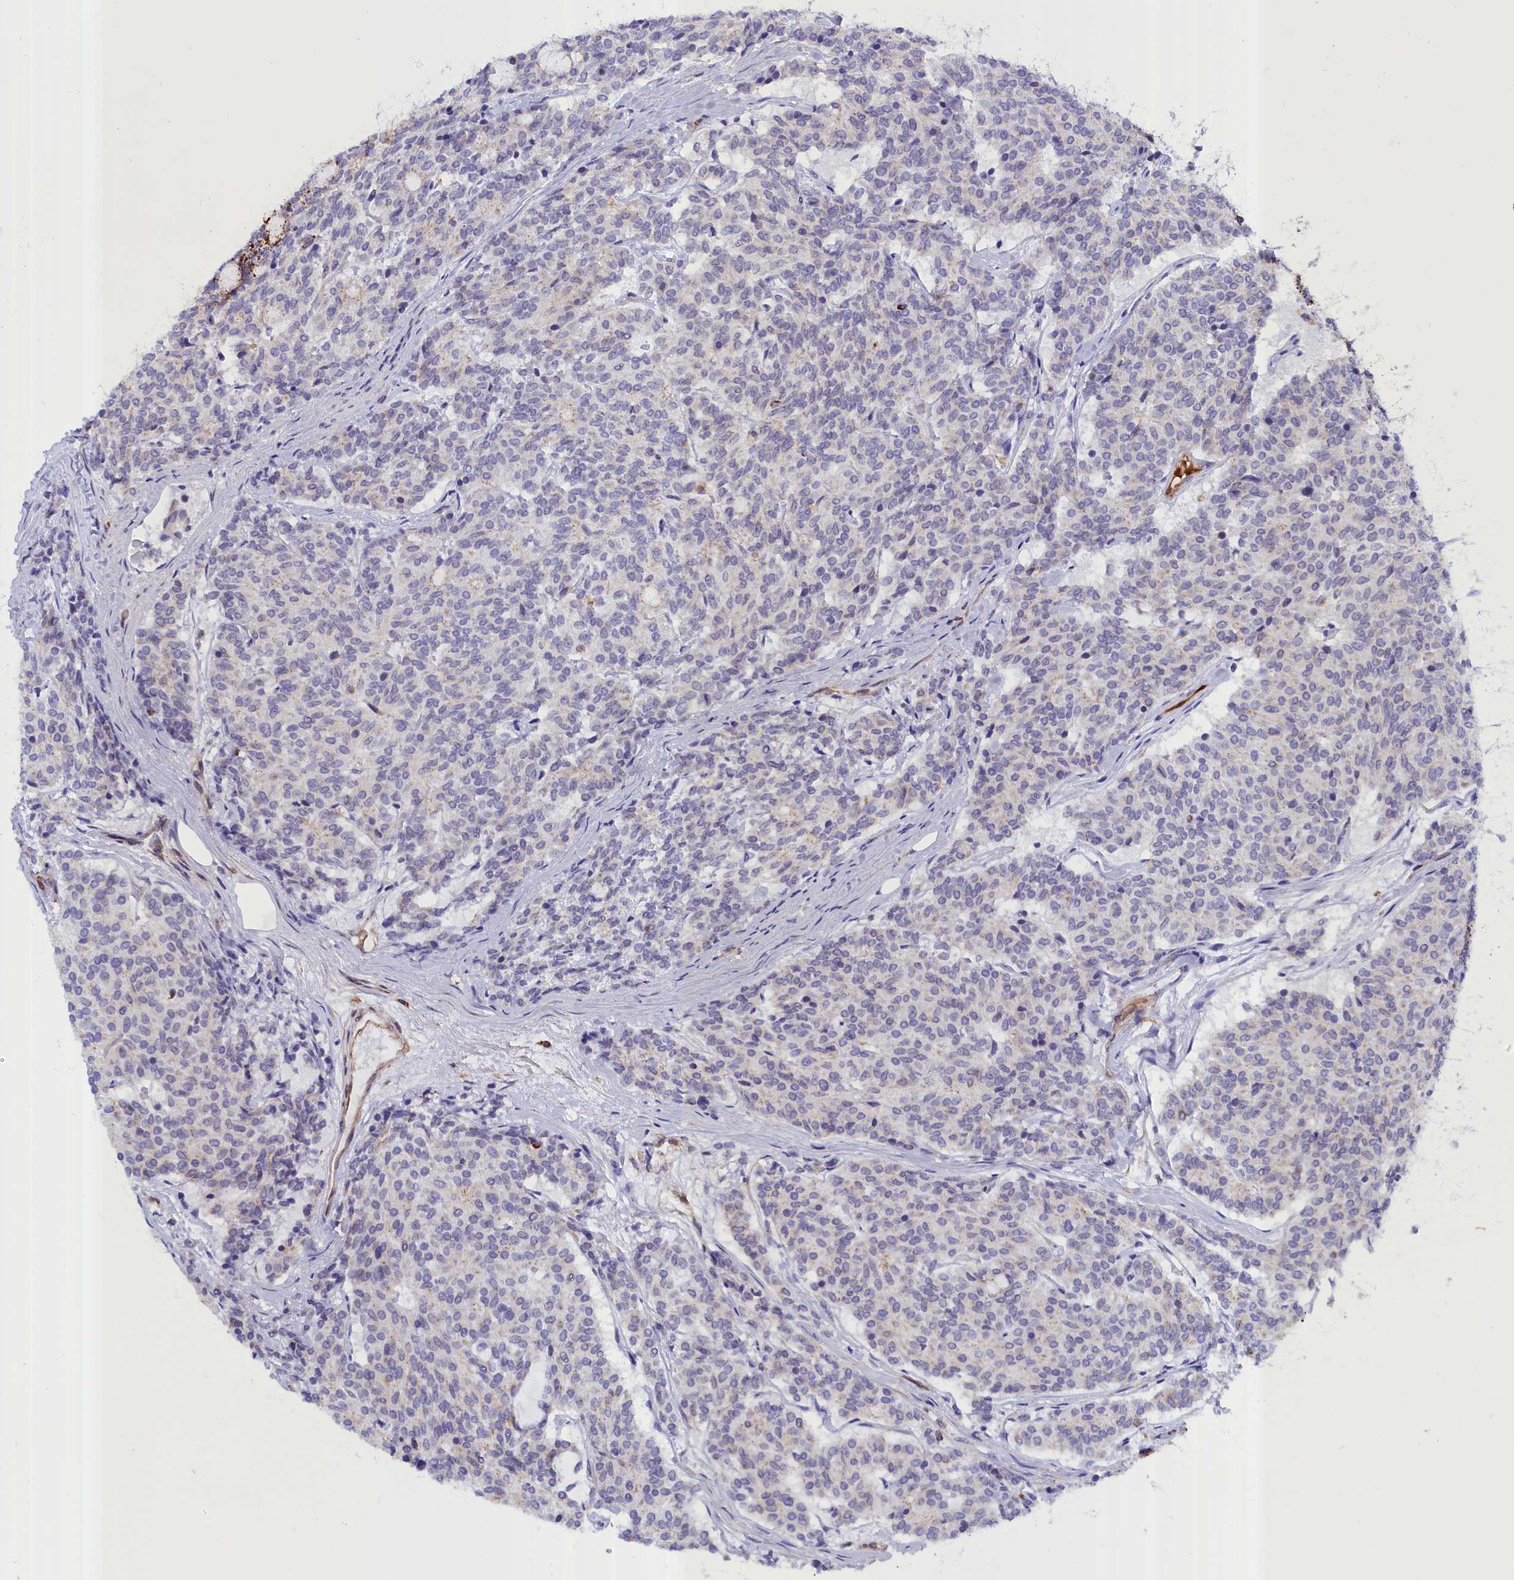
{"staining": {"intensity": "negative", "quantity": "none", "location": "none"}, "tissue": "carcinoid", "cell_type": "Tumor cells", "image_type": "cancer", "snomed": [{"axis": "morphology", "description": "Carcinoid, malignant, NOS"}, {"axis": "topography", "description": "Pancreas"}], "caption": "This is an immunohistochemistry (IHC) histopathology image of carcinoid. There is no positivity in tumor cells.", "gene": "ABCC12", "patient": {"sex": "female", "age": 54}}